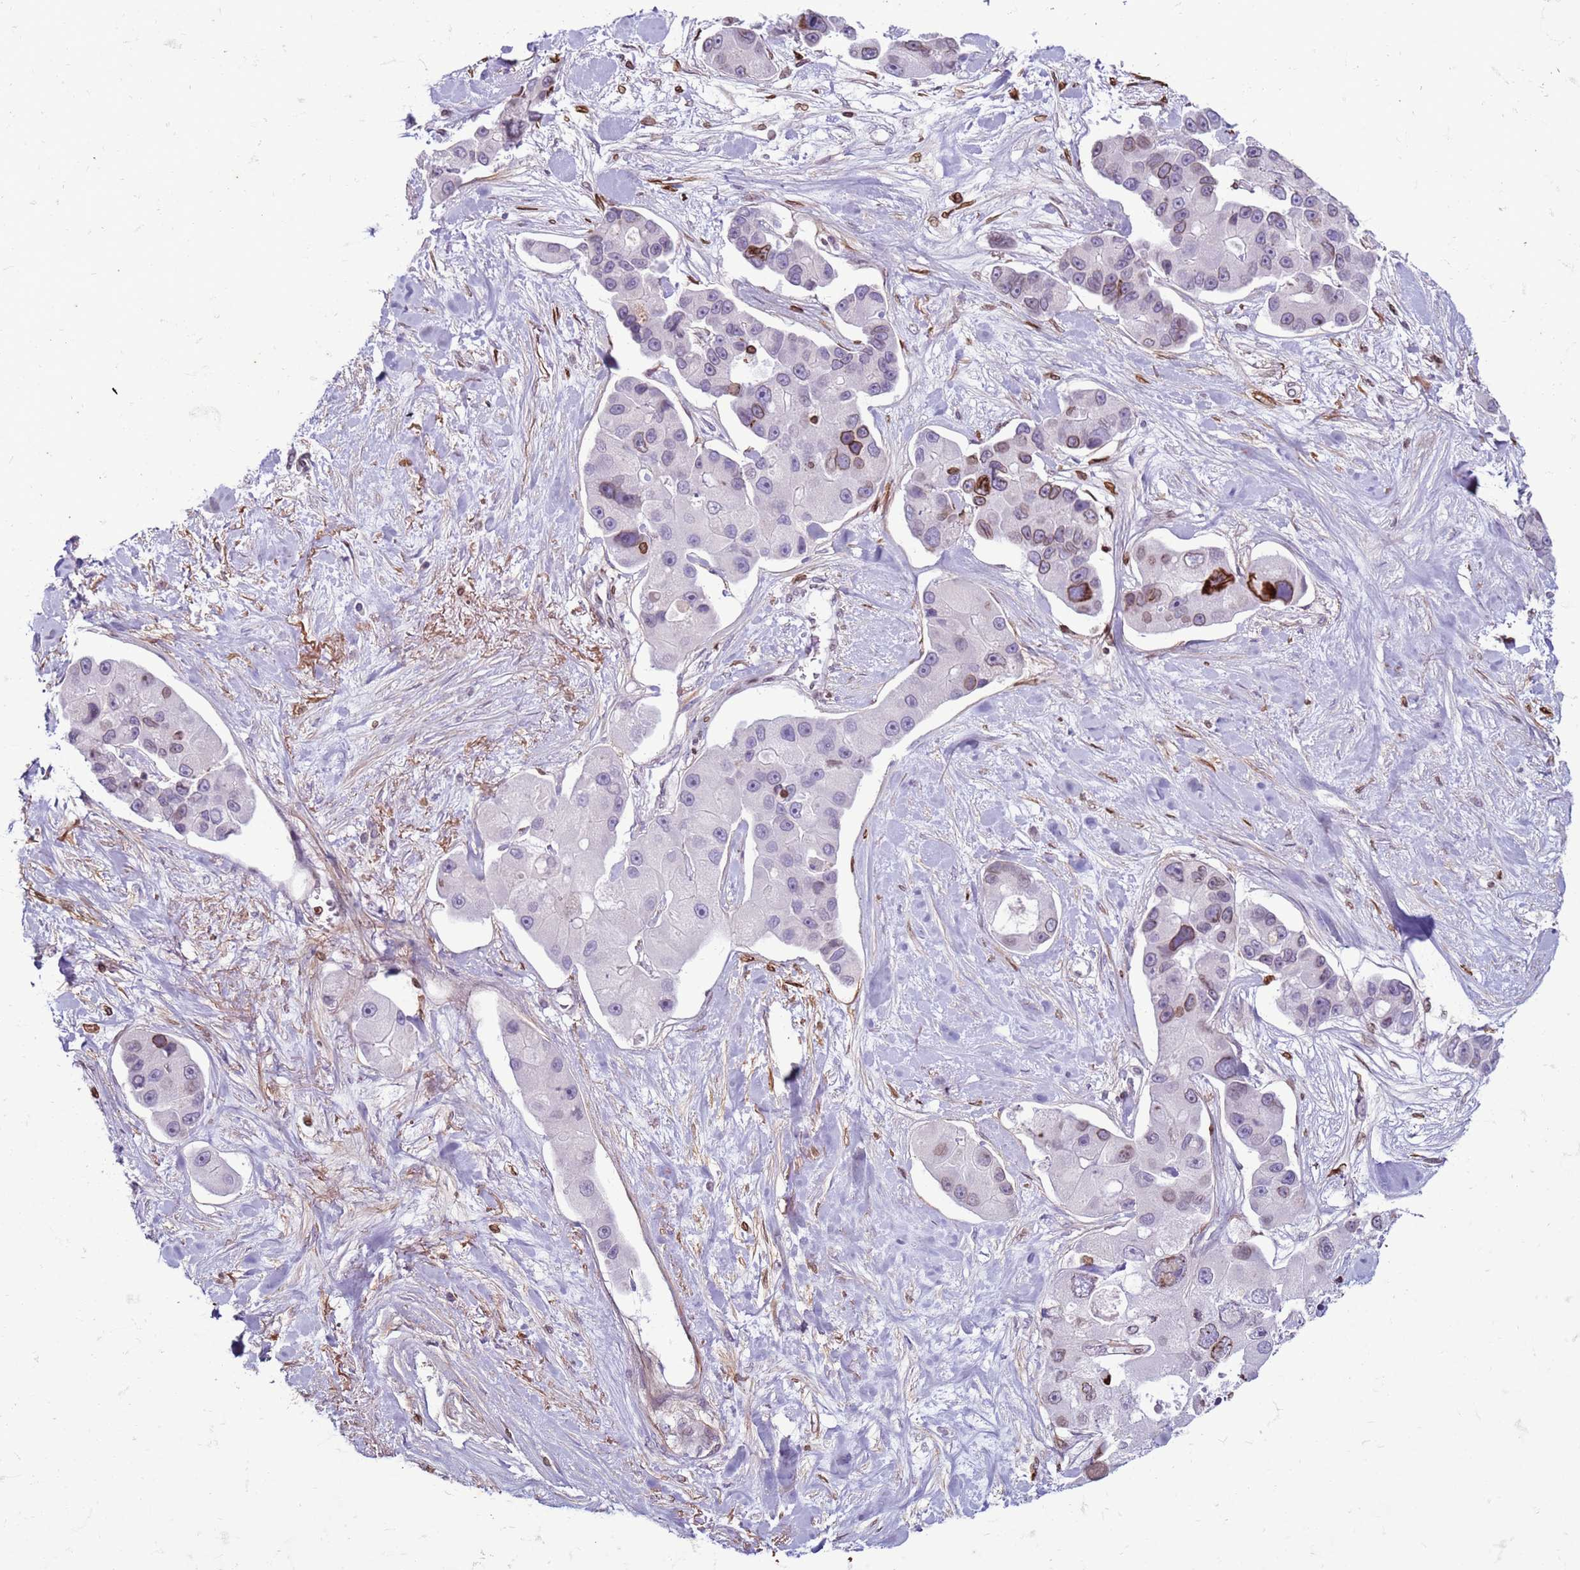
{"staining": {"intensity": "moderate", "quantity": "<25%", "location": "cytoplasmic/membranous,nuclear"}, "tissue": "lung cancer", "cell_type": "Tumor cells", "image_type": "cancer", "snomed": [{"axis": "morphology", "description": "Adenocarcinoma, NOS"}, {"axis": "topography", "description": "Lung"}], "caption": "Adenocarcinoma (lung) stained with DAB immunohistochemistry exhibits low levels of moderate cytoplasmic/membranous and nuclear expression in about <25% of tumor cells.", "gene": "METTL25B", "patient": {"sex": "female", "age": 54}}